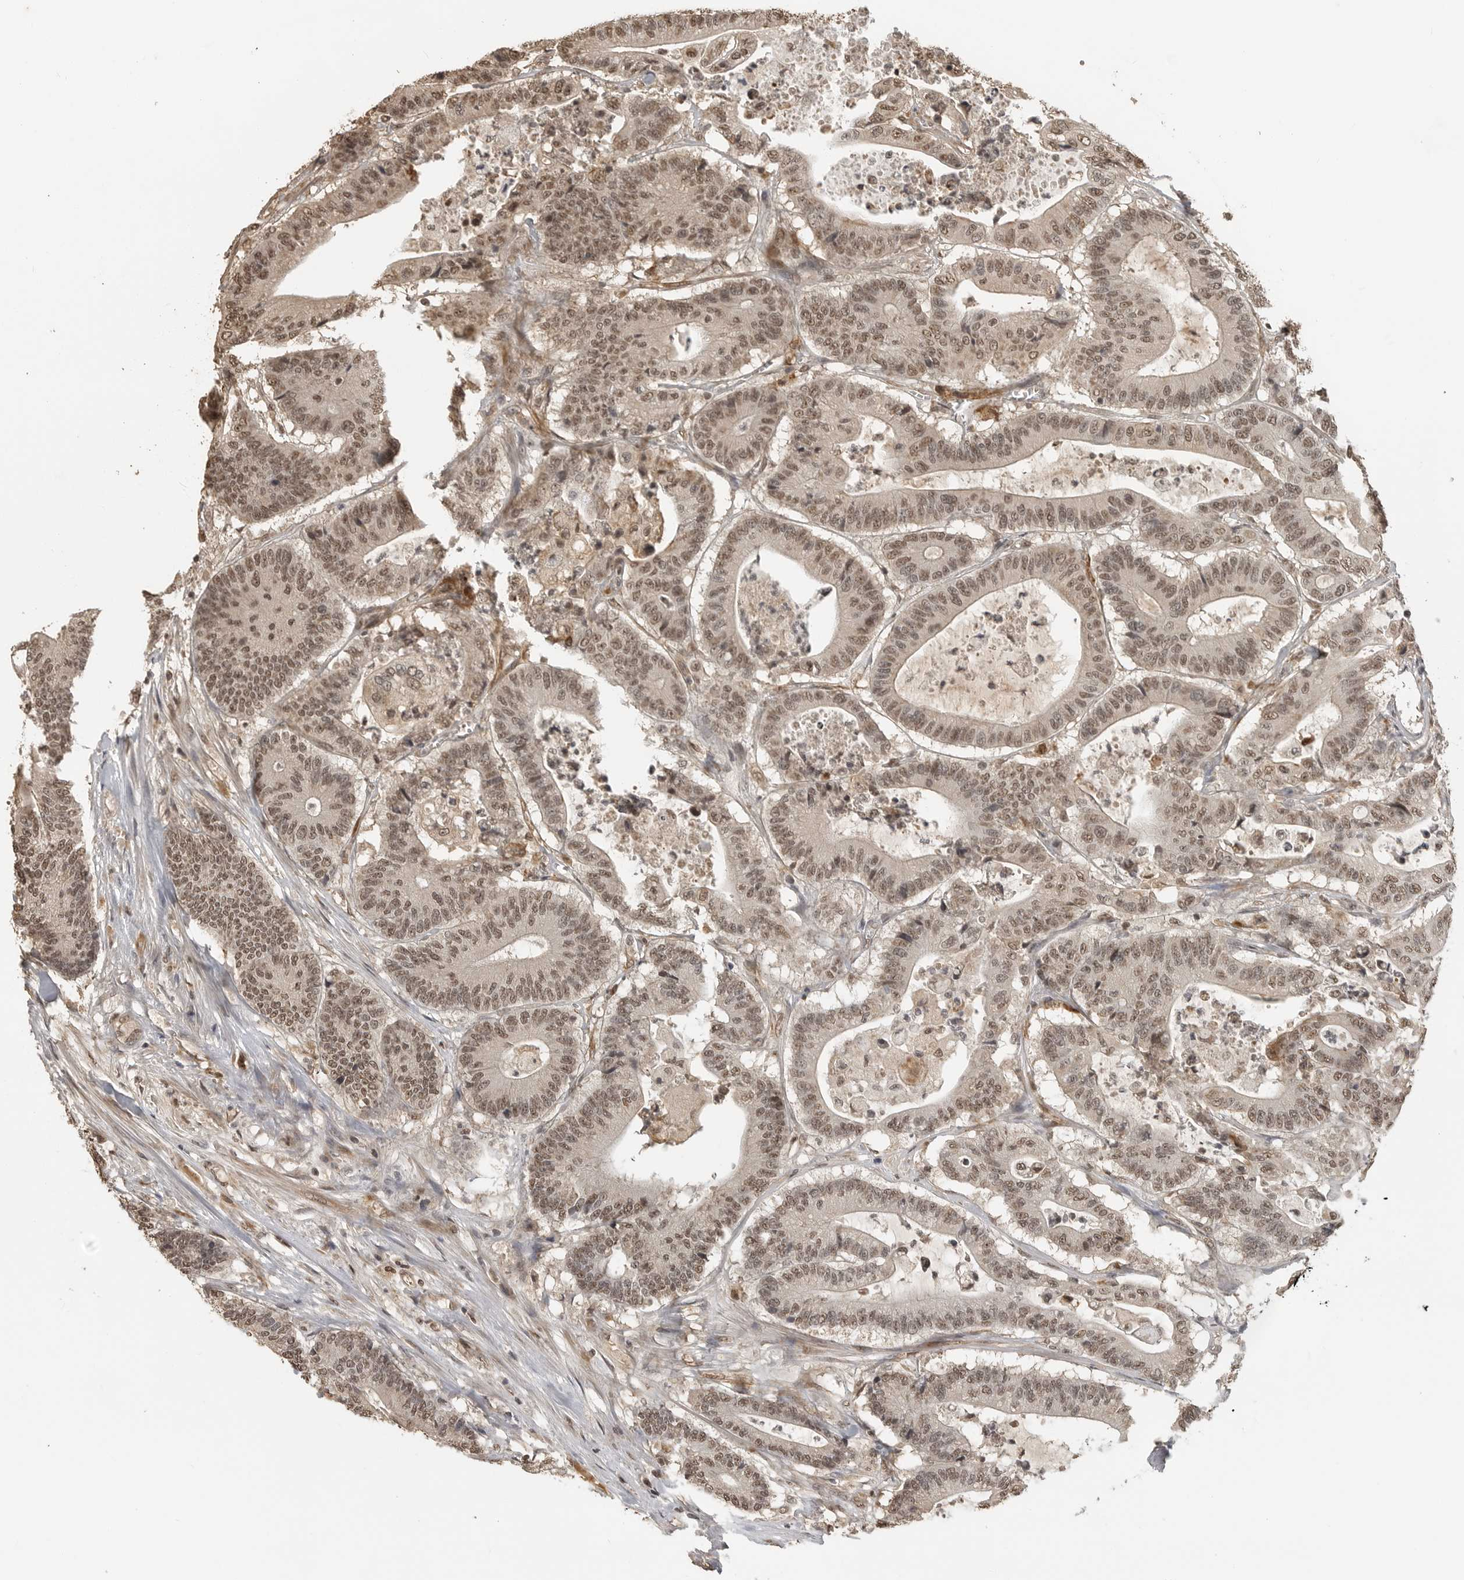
{"staining": {"intensity": "moderate", "quantity": ">75%", "location": "nuclear"}, "tissue": "colorectal cancer", "cell_type": "Tumor cells", "image_type": "cancer", "snomed": [{"axis": "morphology", "description": "Adenocarcinoma, NOS"}, {"axis": "topography", "description": "Colon"}], "caption": "Colorectal cancer was stained to show a protein in brown. There is medium levels of moderate nuclear expression in about >75% of tumor cells.", "gene": "CLOCK", "patient": {"sex": "female", "age": 84}}